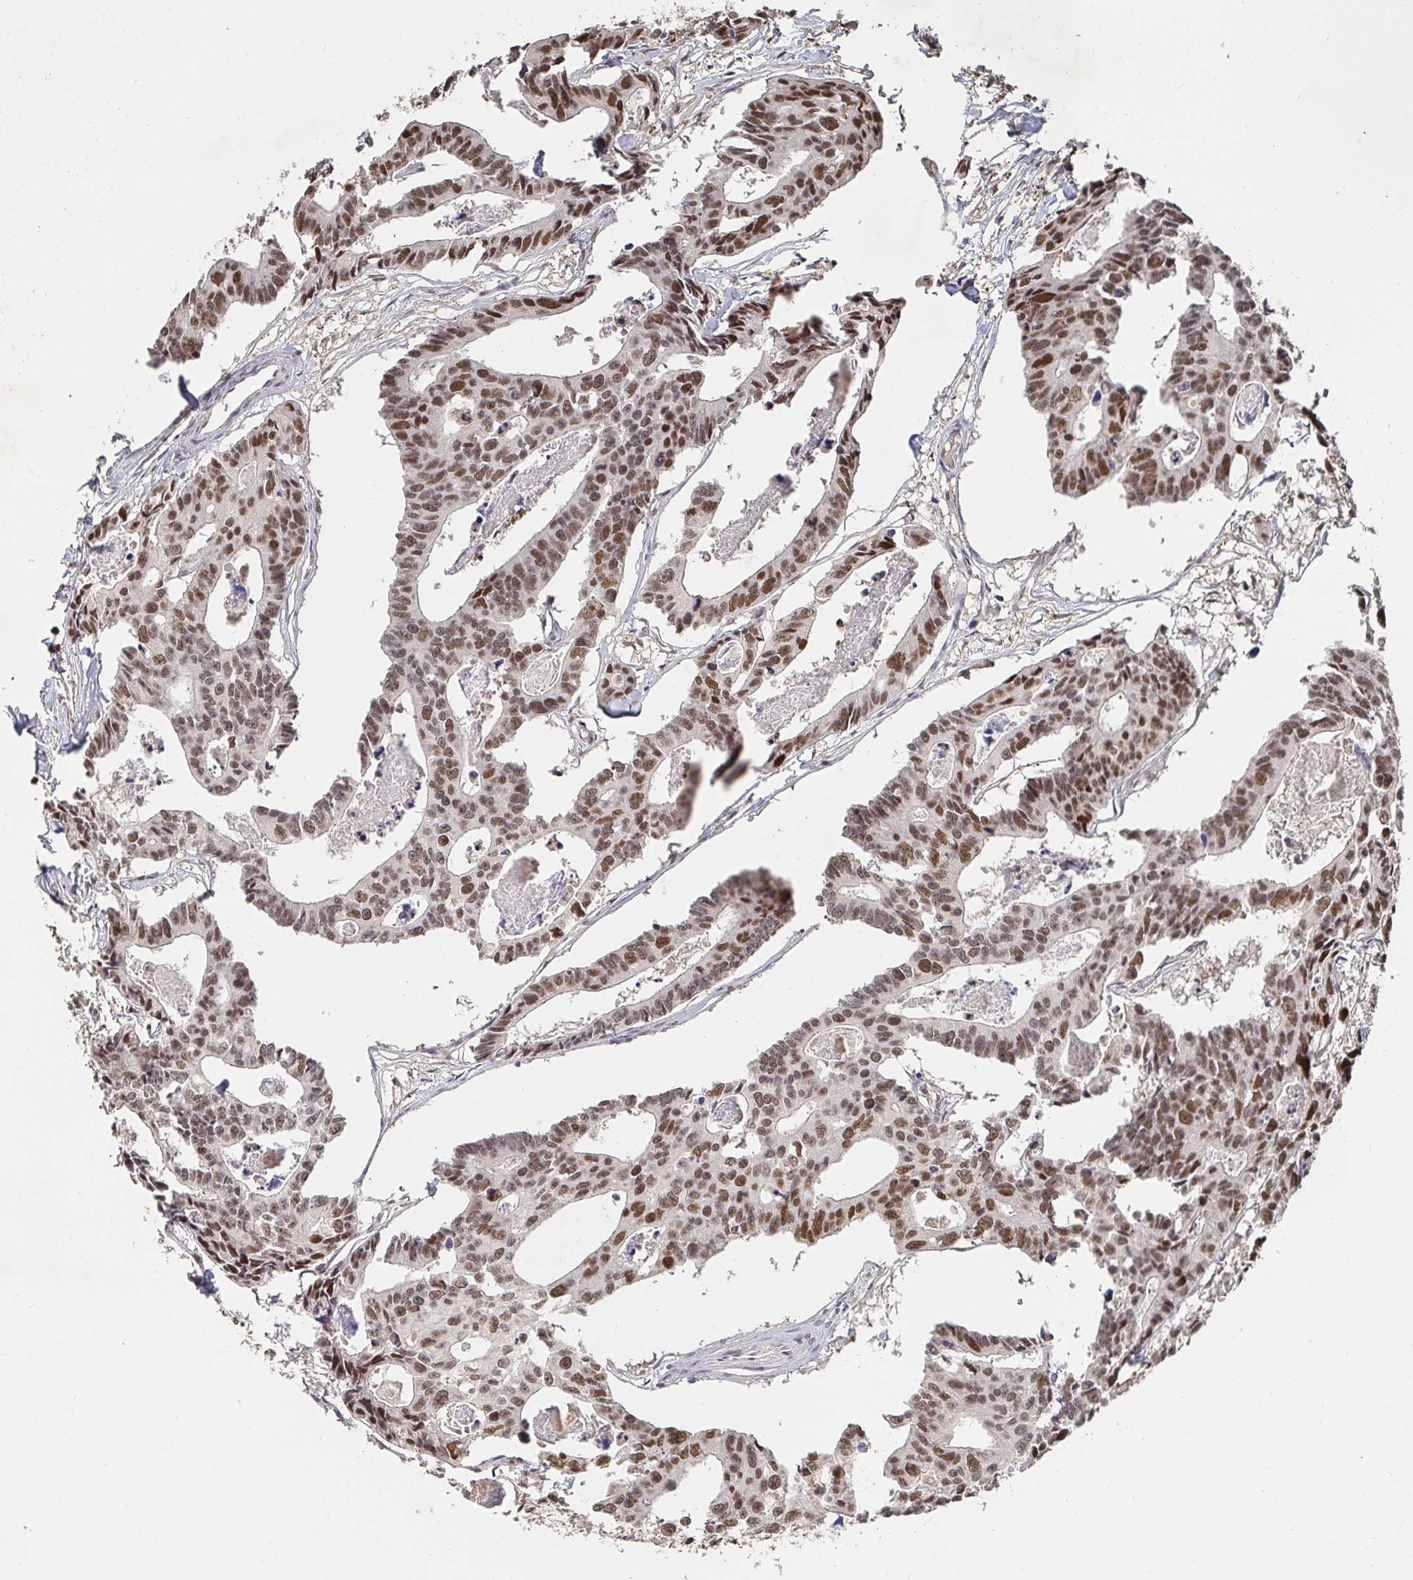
{"staining": {"intensity": "moderate", "quantity": ">75%", "location": "nuclear"}, "tissue": "colorectal cancer", "cell_type": "Tumor cells", "image_type": "cancer", "snomed": [{"axis": "morphology", "description": "Adenocarcinoma, NOS"}, {"axis": "topography", "description": "Rectum"}], "caption": "High-magnification brightfield microscopy of colorectal cancer stained with DAB (brown) and counterstained with hematoxylin (blue). tumor cells exhibit moderate nuclear staining is present in about>75% of cells.", "gene": "RCOR1", "patient": {"sex": "male", "age": 57}}